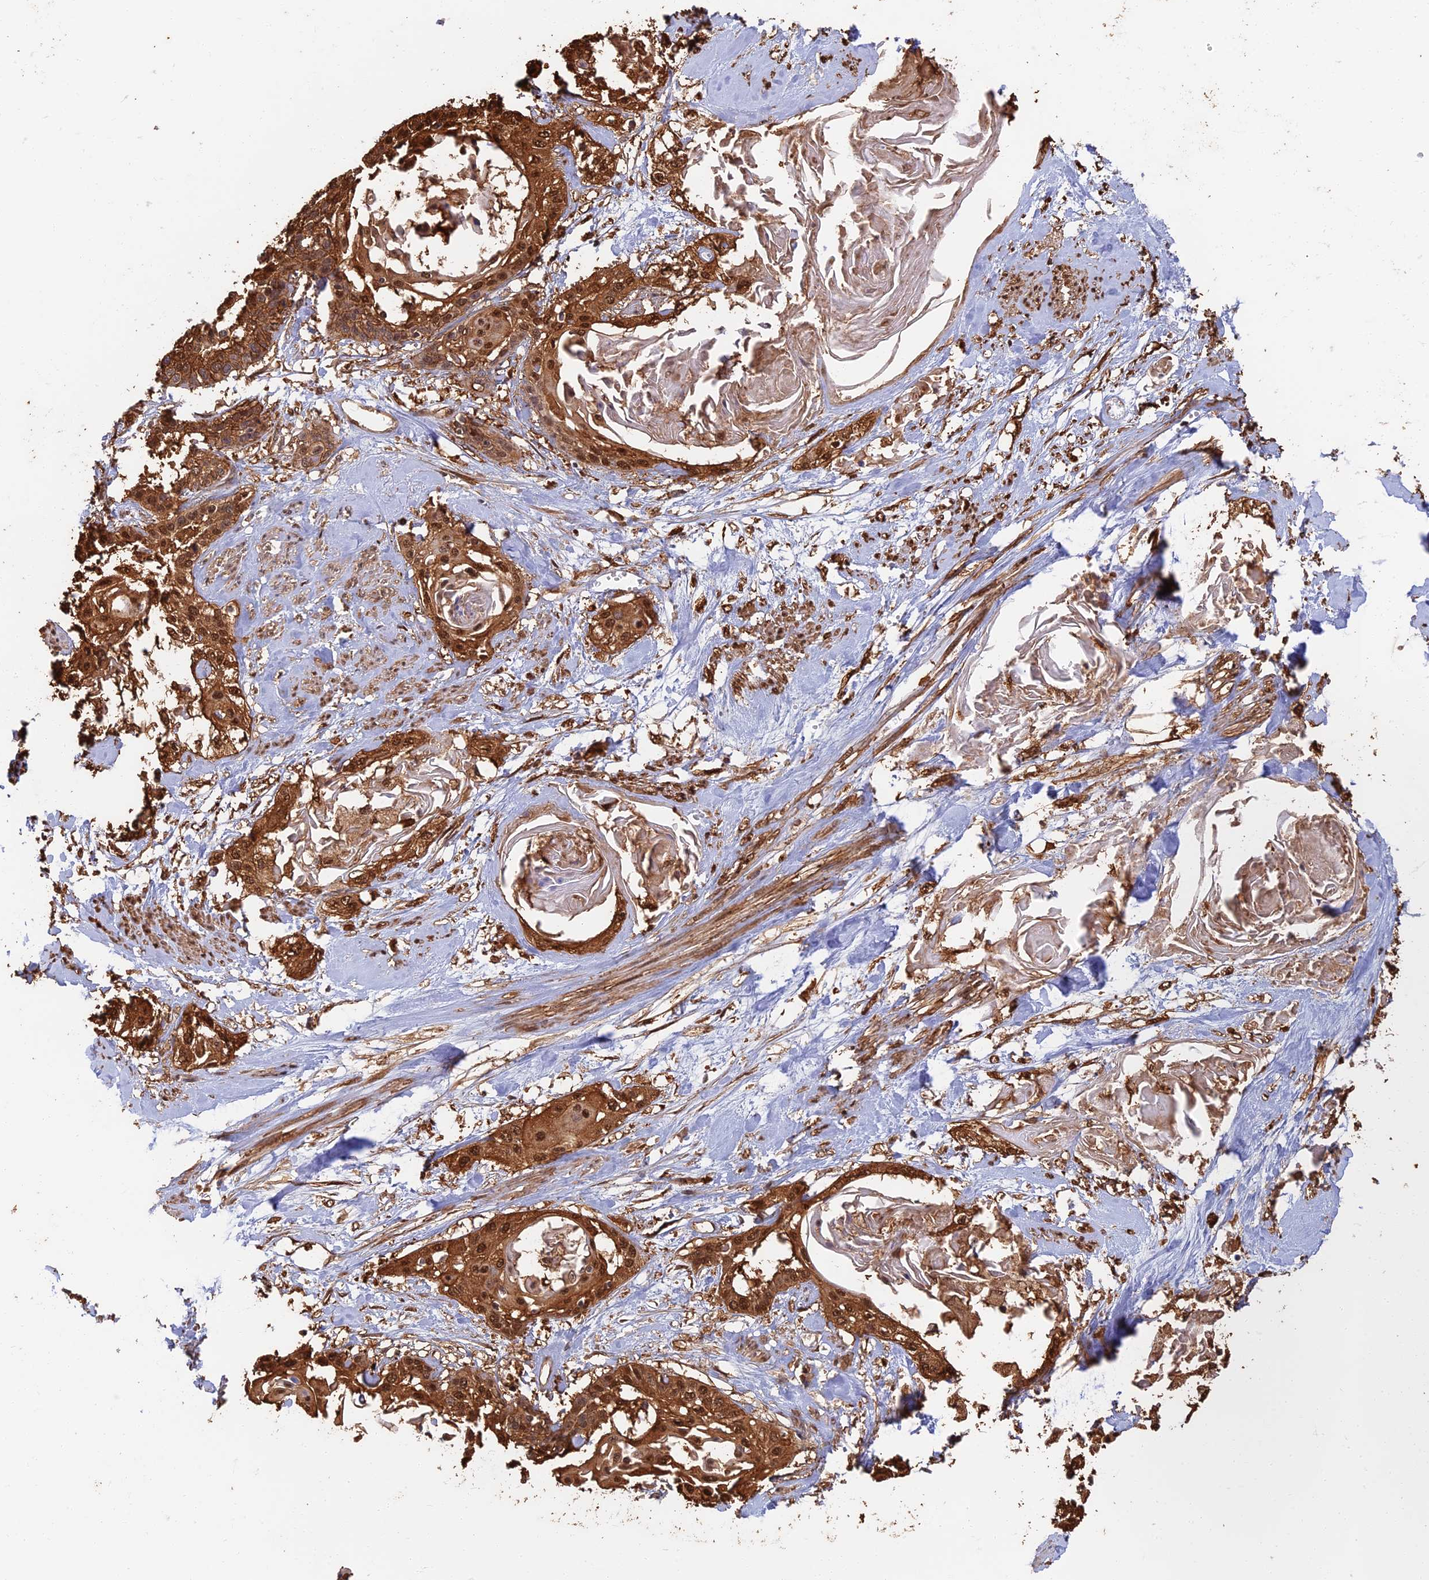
{"staining": {"intensity": "strong", "quantity": ">75%", "location": "cytoplasmic/membranous,nuclear"}, "tissue": "cervical cancer", "cell_type": "Tumor cells", "image_type": "cancer", "snomed": [{"axis": "morphology", "description": "Squamous cell carcinoma, NOS"}, {"axis": "topography", "description": "Cervix"}], "caption": "The micrograph reveals a brown stain indicating the presence of a protein in the cytoplasmic/membranous and nuclear of tumor cells in squamous cell carcinoma (cervical).", "gene": "LRRN3", "patient": {"sex": "female", "age": 57}}